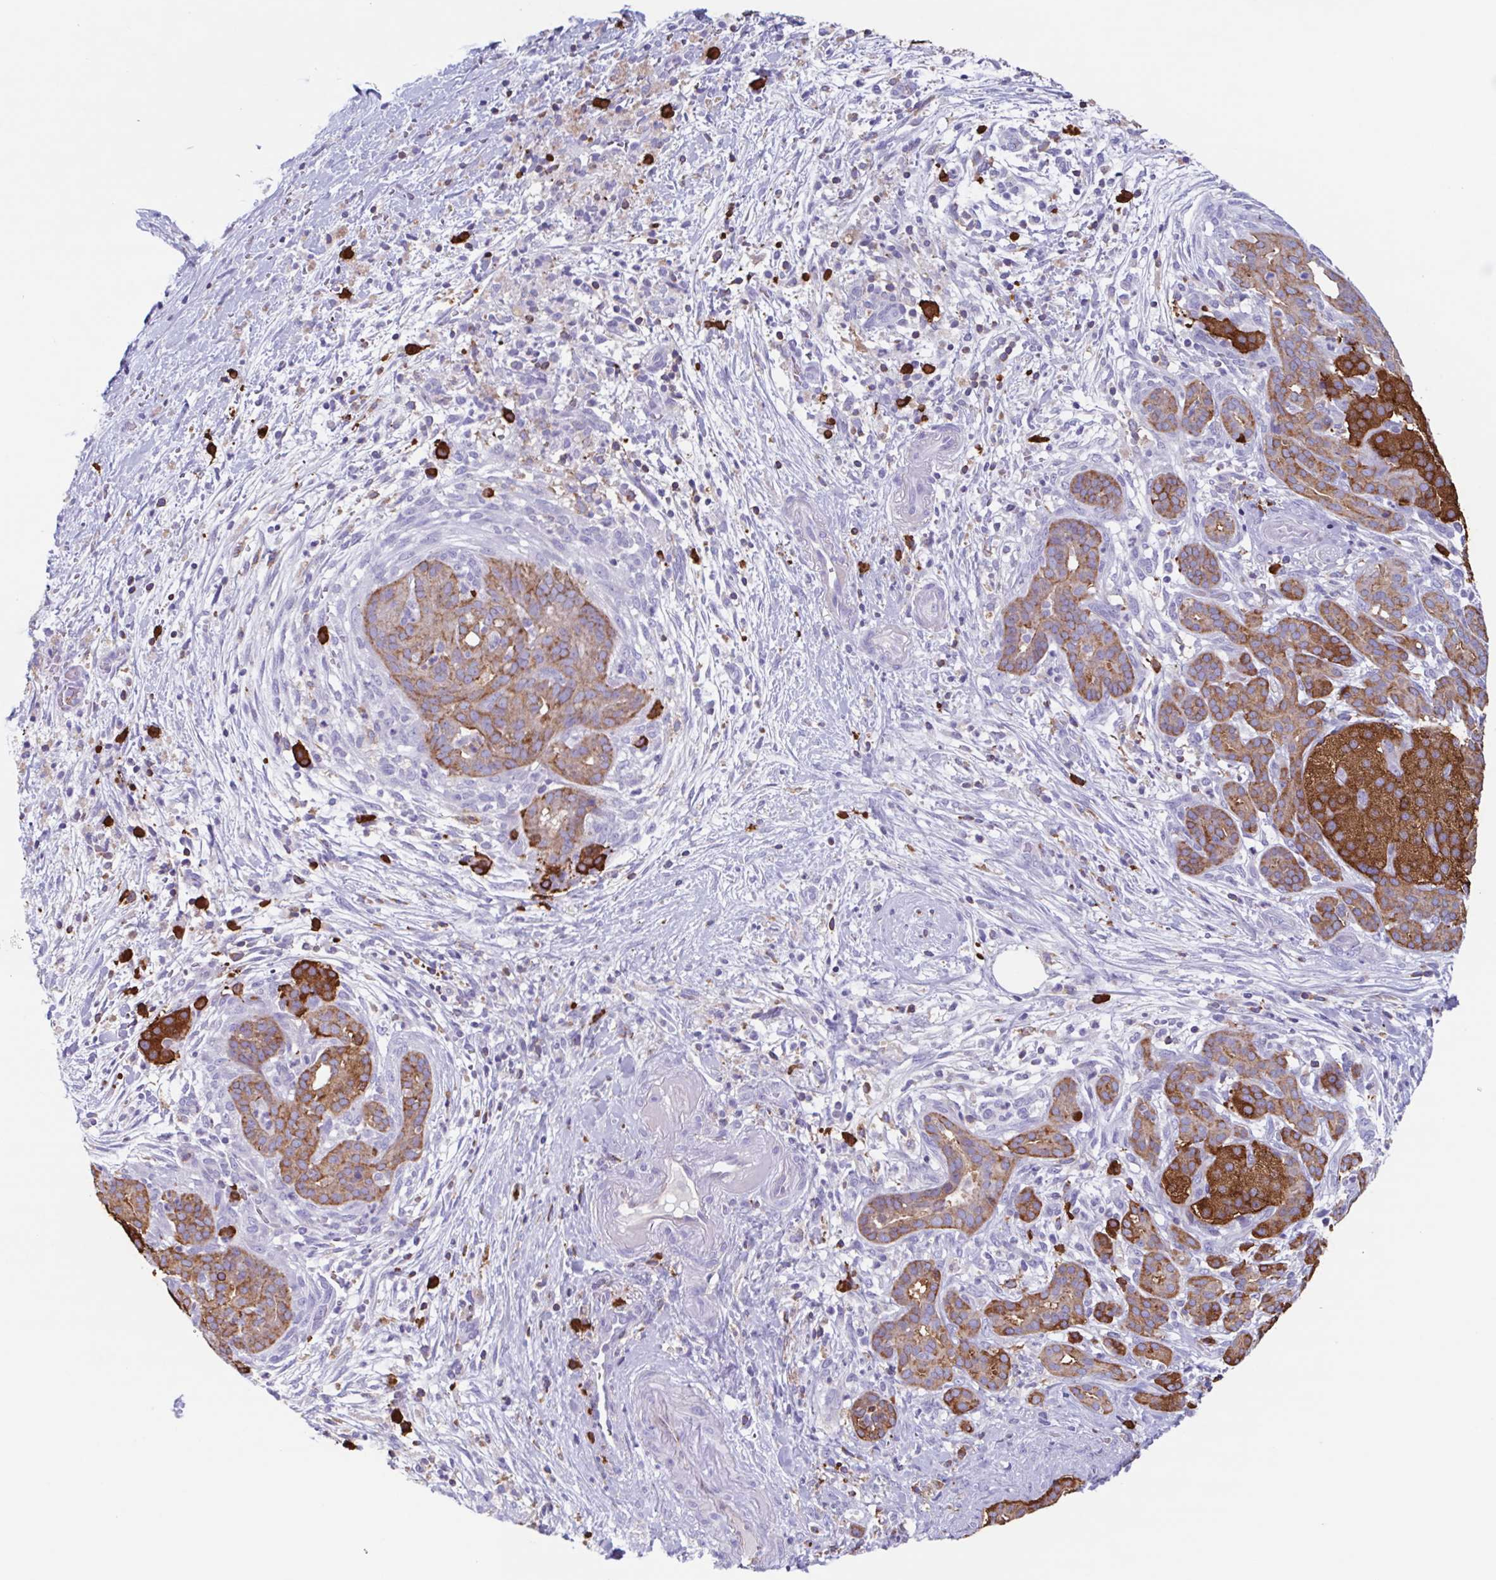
{"staining": {"intensity": "strong", "quantity": "25%-75%", "location": "cytoplasmic/membranous"}, "tissue": "pancreatic cancer", "cell_type": "Tumor cells", "image_type": "cancer", "snomed": [{"axis": "morphology", "description": "Adenocarcinoma, NOS"}, {"axis": "topography", "description": "Pancreas"}], "caption": "Human pancreatic cancer (adenocarcinoma) stained with a protein marker displays strong staining in tumor cells.", "gene": "TPD52", "patient": {"sex": "male", "age": 44}}